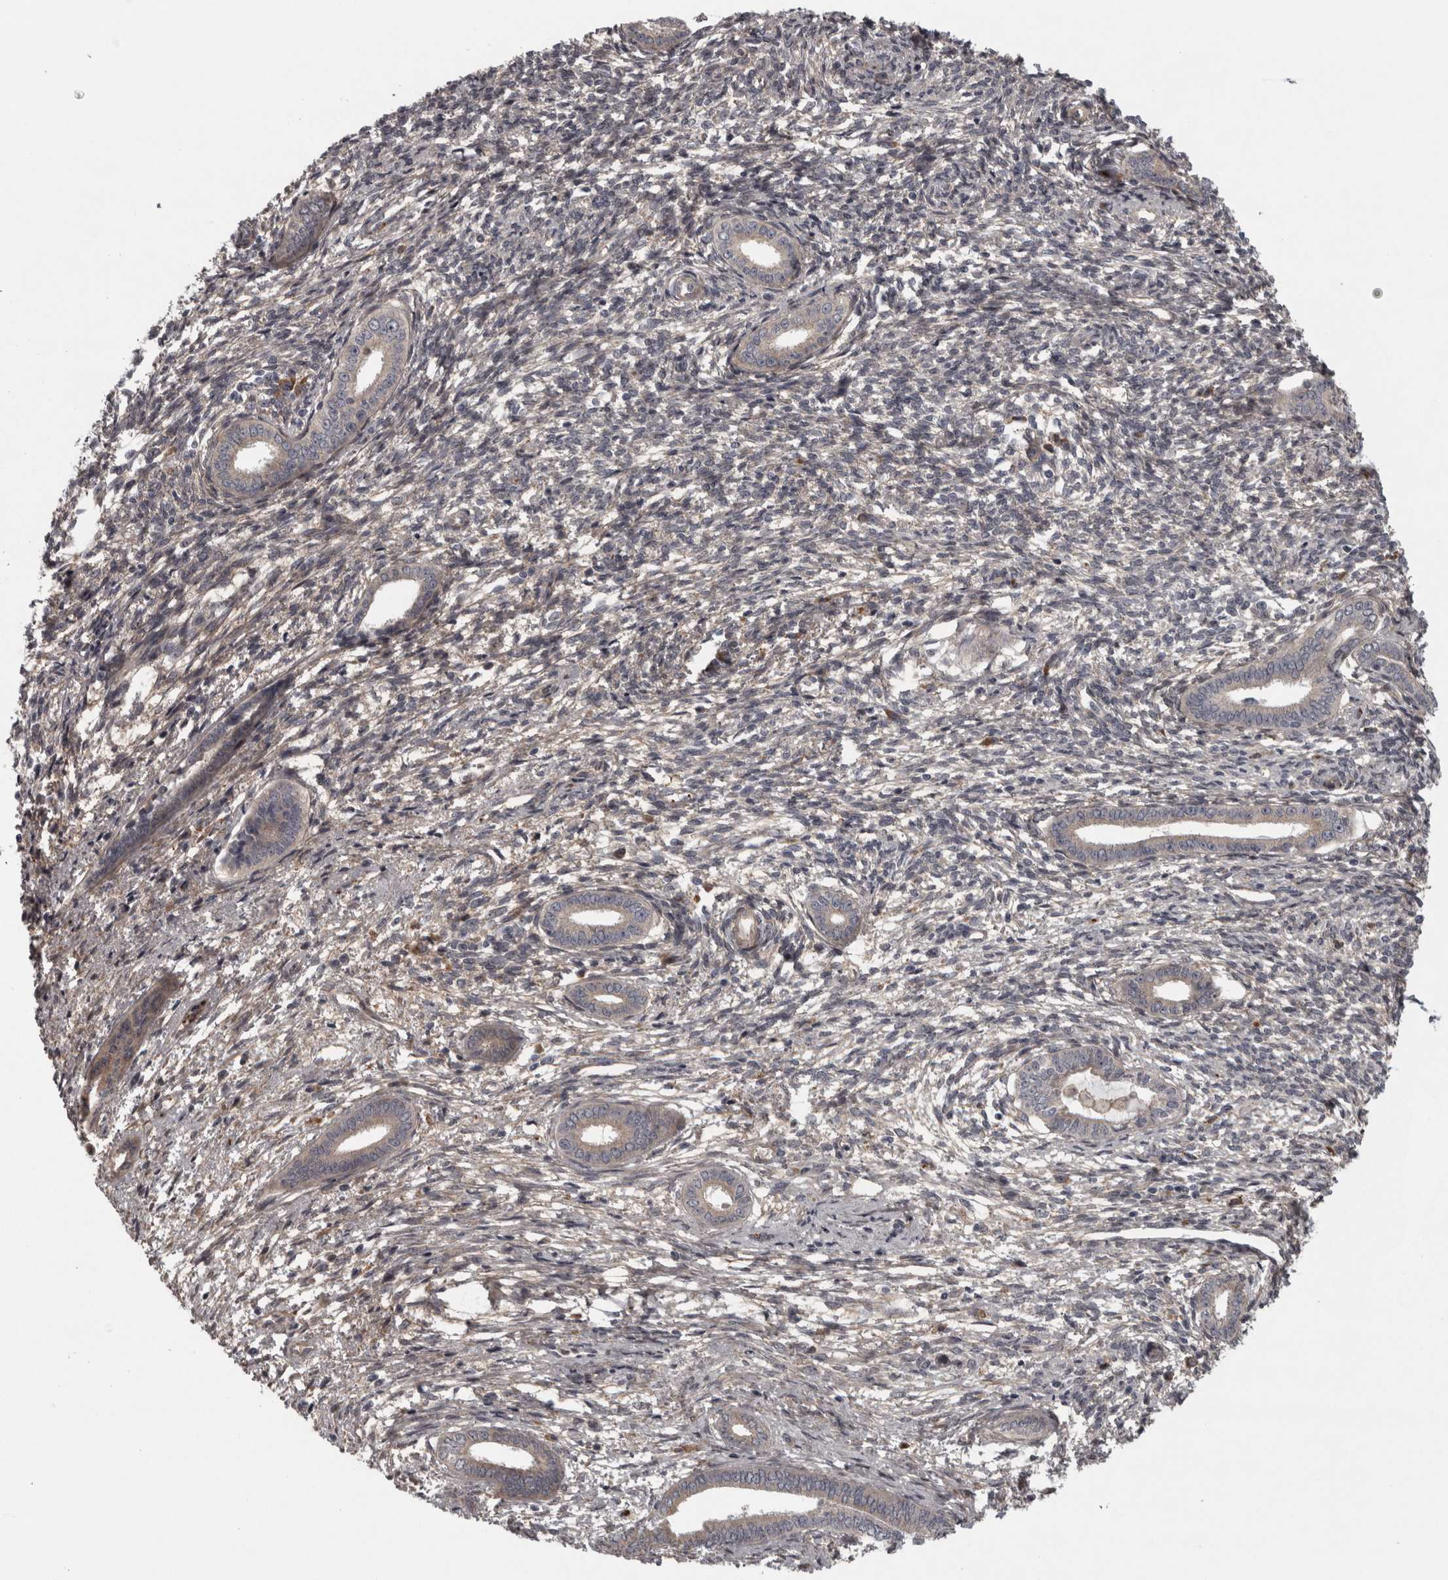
{"staining": {"intensity": "negative", "quantity": "none", "location": "none"}, "tissue": "endometrium", "cell_type": "Cells in endometrial stroma", "image_type": "normal", "snomed": [{"axis": "morphology", "description": "Normal tissue, NOS"}, {"axis": "topography", "description": "Endometrium"}], "caption": "High power microscopy histopathology image of an IHC histopathology image of benign endometrium, revealing no significant positivity in cells in endometrial stroma.", "gene": "RSU1", "patient": {"sex": "female", "age": 56}}